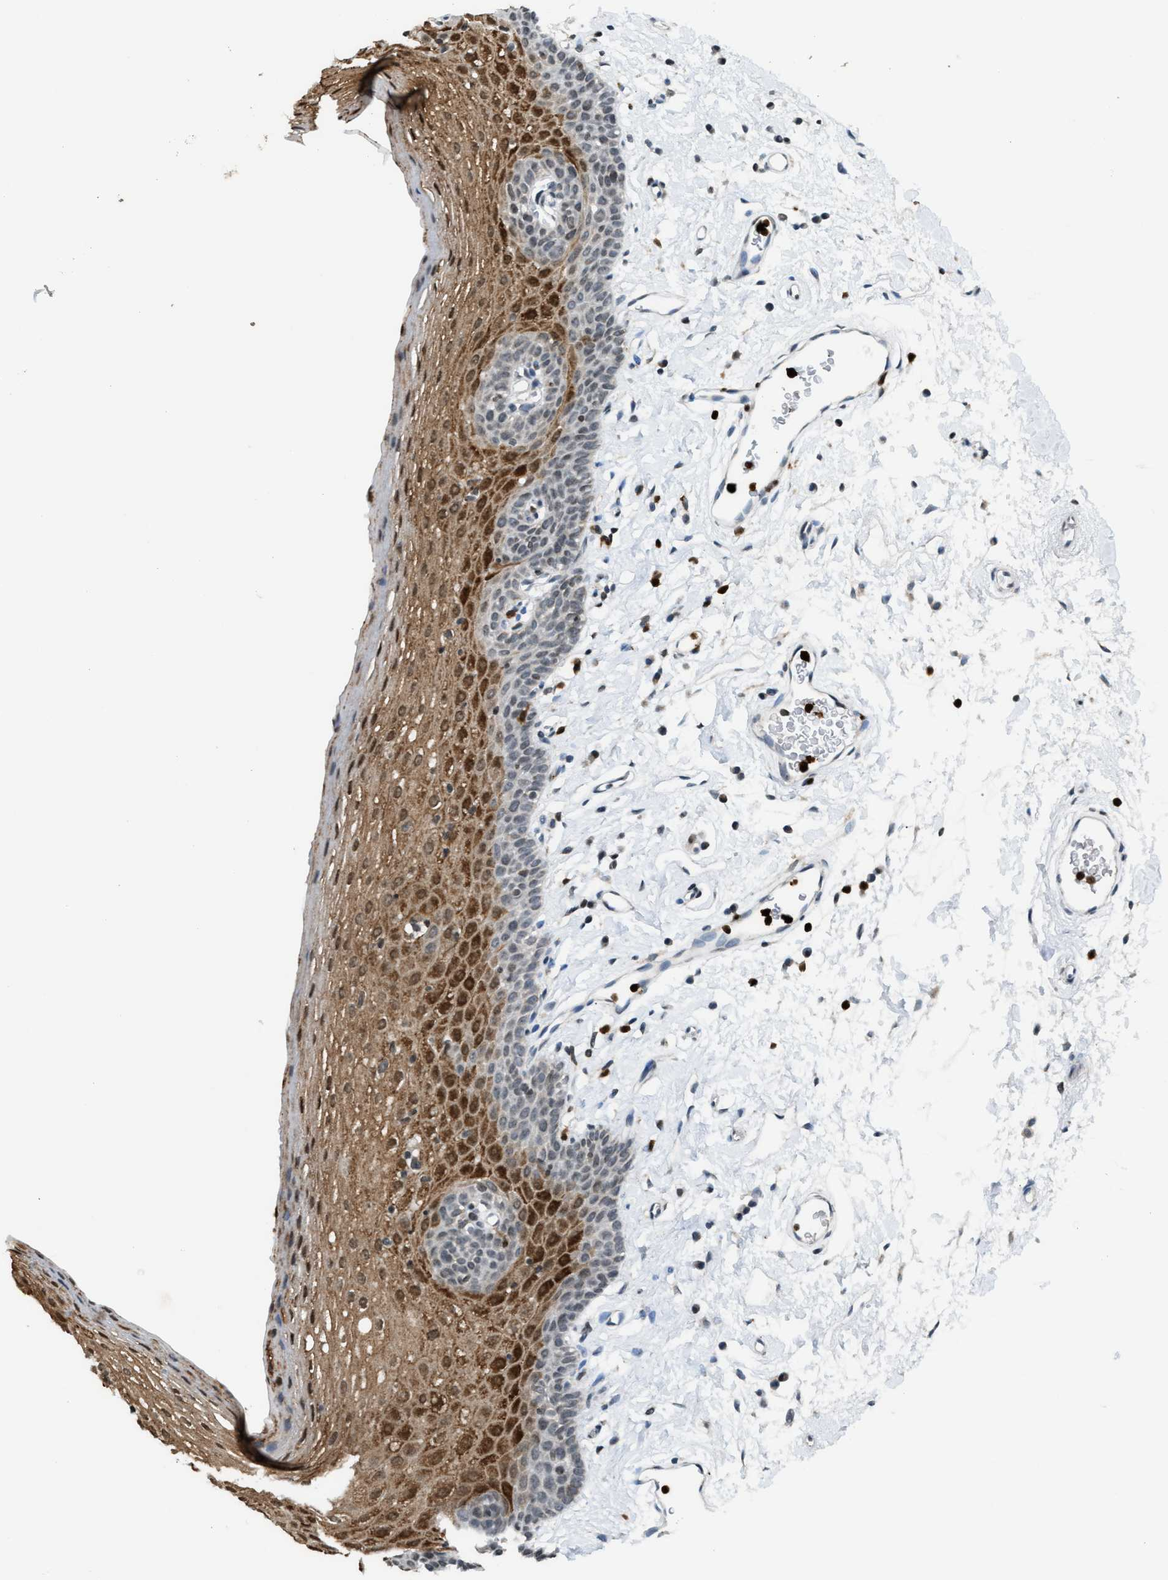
{"staining": {"intensity": "moderate", "quantity": "25%-75%", "location": "cytoplasmic/membranous"}, "tissue": "oral mucosa", "cell_type": "Squamous epithelial cells", "image_type": "normal", "snomed": [{"axis": "morphology", "description": "Normal tissue, NOS"}, {"axis": "topography", "description": "Oral tissue"}], "caption": "A photomicrograph showing moderate cytoplasmic/membranous staining in about 25%-75% of squamous epithelial cells in benign oral mucosa, as visualized by brown immunohistochemical staining.", "gene": "PRUNE2", "patient": {"sex": "male", "age": 66}}